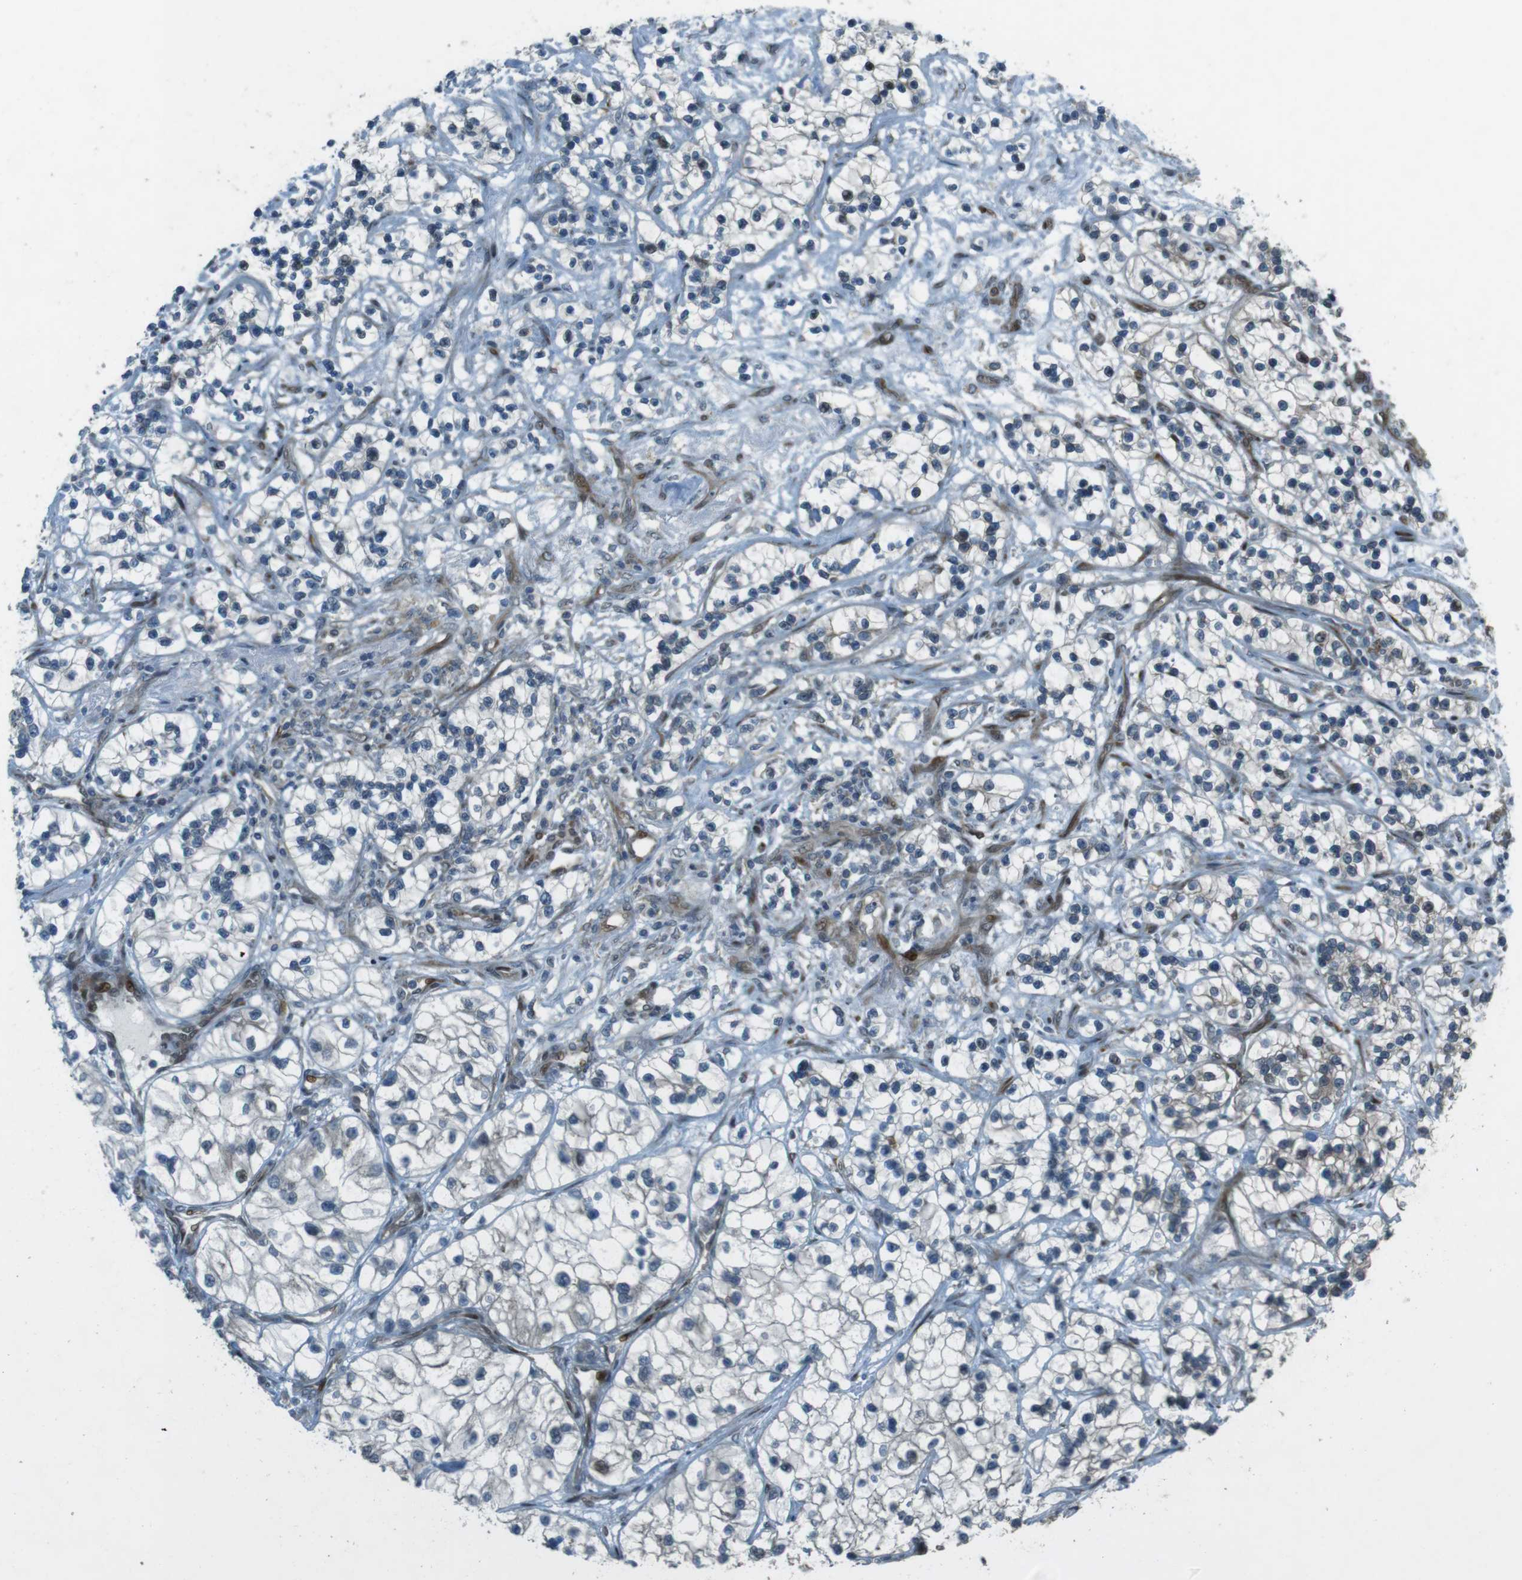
{"staining": {"intensity": "weak", "quantity": "<25%", "location": "nuclear"}, "tissue": "renal cancer", "cell_type": "Tumor cells", "image_type": "cancer", "snomed": [{"axis": "morphology", "description": "Adenocarcinoma, NOS"}, {"axis": "topography", "description": "Kidney"}], "caption": "Immunohistochemistry micrograph of human renal cancer (adenocarcinoma) stained for a protein (brown), which displays no staining in tumor cells.", "gene": "ZNF330", "patient": {"sex": "female", "age": 57}}